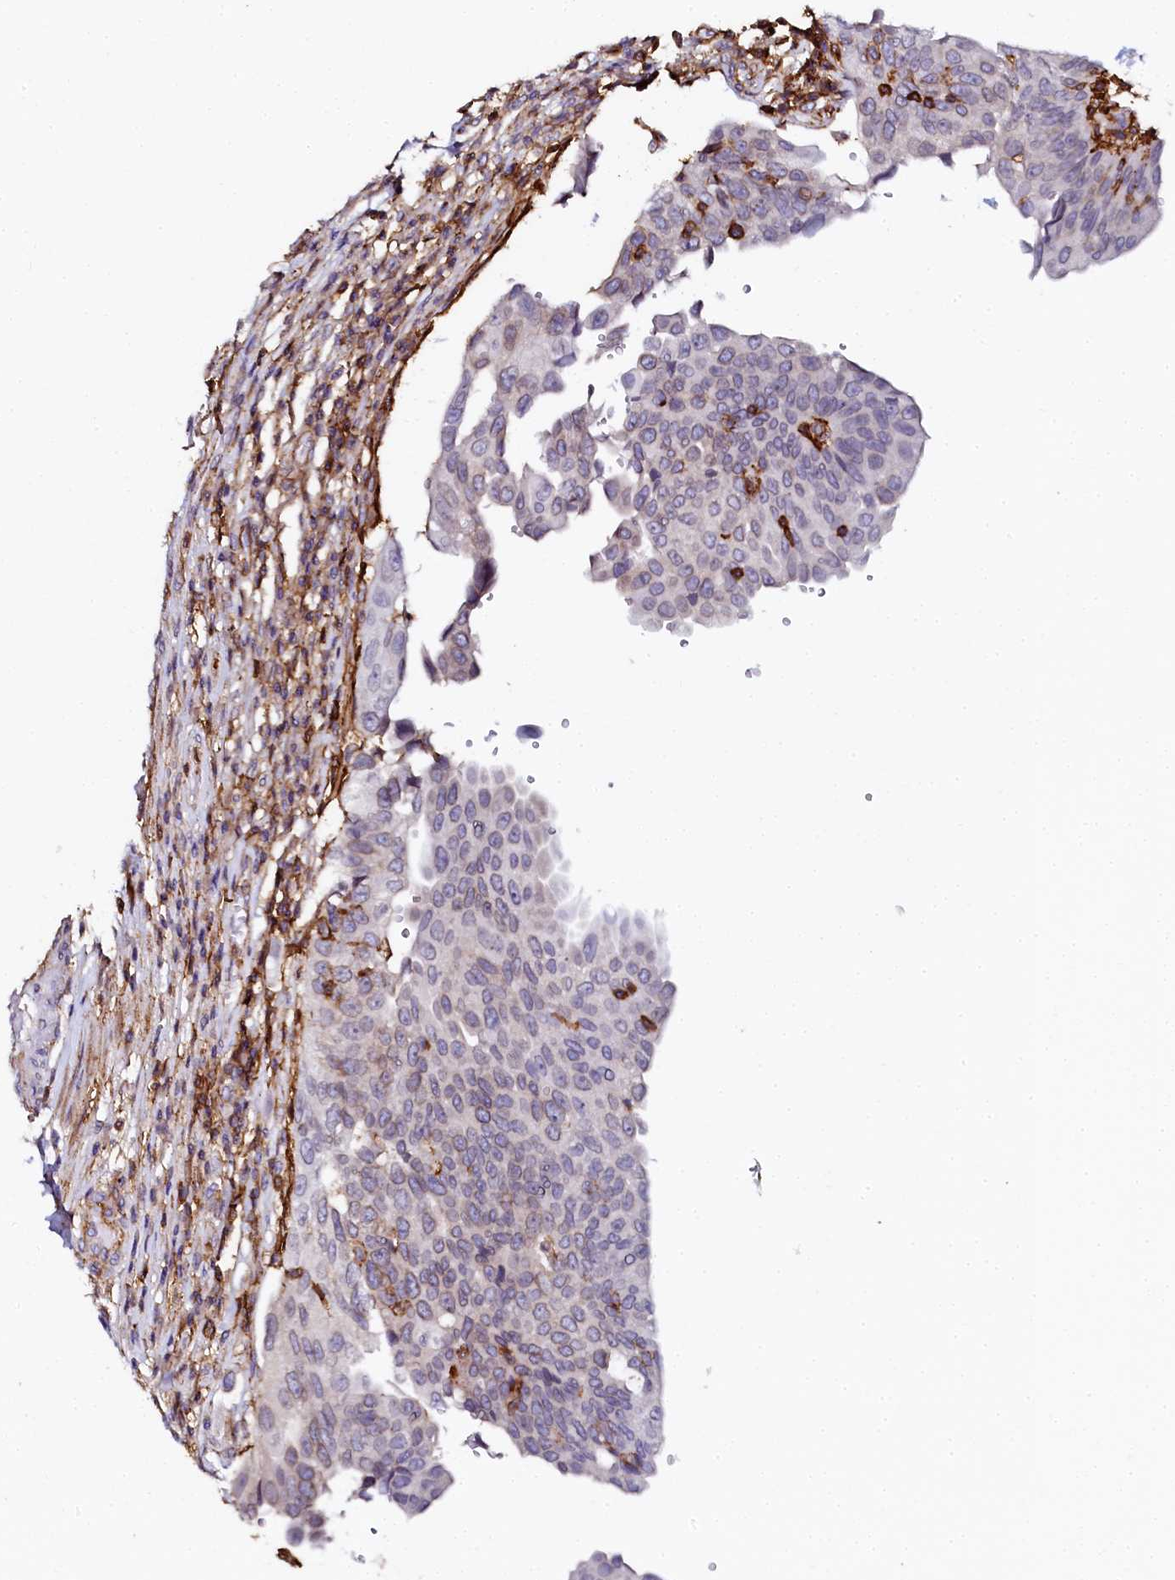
{"staining": {"intensity": "weak", "quantity": "<25%", "location": "cytoplasmic/membranous,nuclear"}, "tissue": "urothelial cancer", "cell_type": "Tumor cells", "image_type": "cancer", "snomed": [{"axis": "morphology", "description": "Urothelial carcinoma, High grade"}, {"axis": "topography", "description": "Urinary bladder"}], "caption": "Immunohistochemistry (IHC) histopathology image of neoplastic tissue: high-grade urothelial carcinoma stained with DAB displays no significant protein staining in tumor cells.", "gene": "AAAS", "patient": {"sex": "female", "age": 80}}